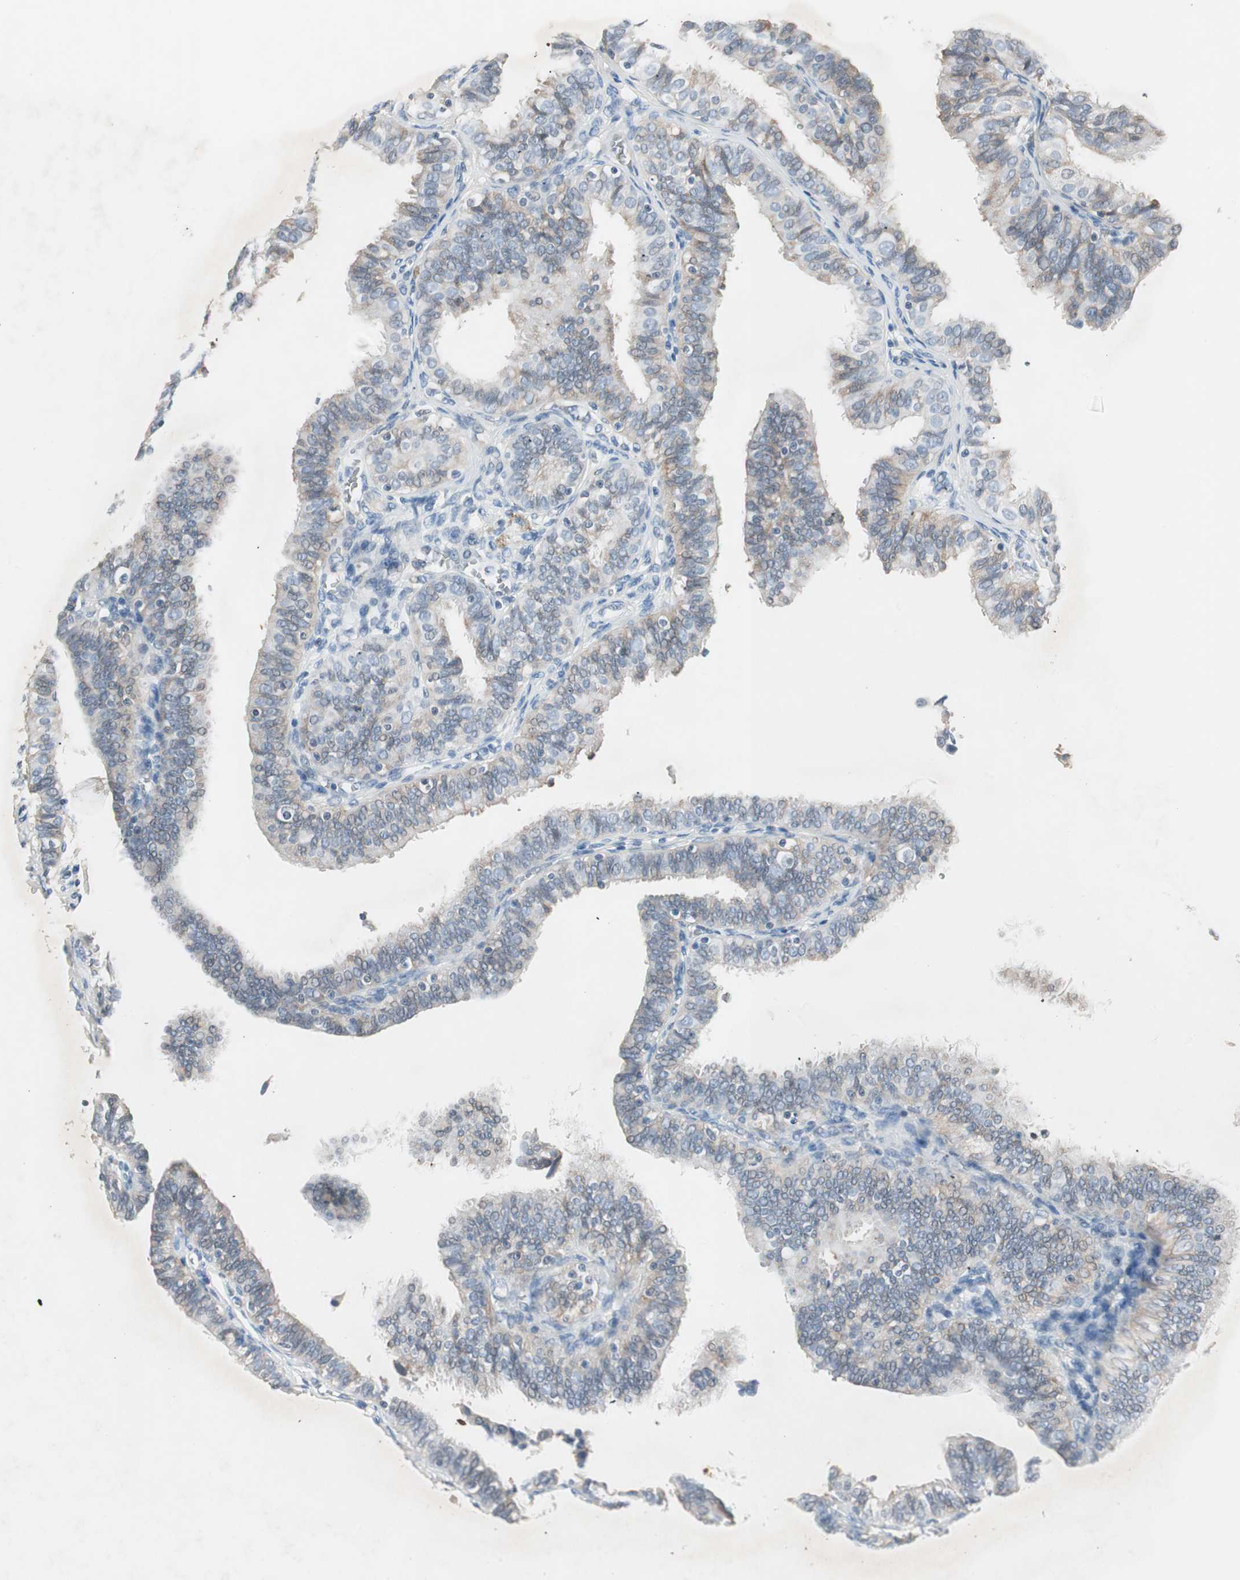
{"staining": {"intensity": "weak", "quantity": "25%-75%", "location": "cytoplasmic/membranous"}, "tissue": "fallopian tube", "cell_type": "Glandular cells", "image_type": "normal", "snomed": [{"axis": "morphology", "description": "Normal tissue, NOS"}, {"axis": "topography", "description": "Fallopian tube"}], "caption": "DAB immunohistochemical staining of unremarkable fallopian tube displays weak cytoplasmic/membranous protein staining in about 25%-75% of glandular cells.", "gene": "ITGB4", "patient": {"sex": "female", "age": 46}}